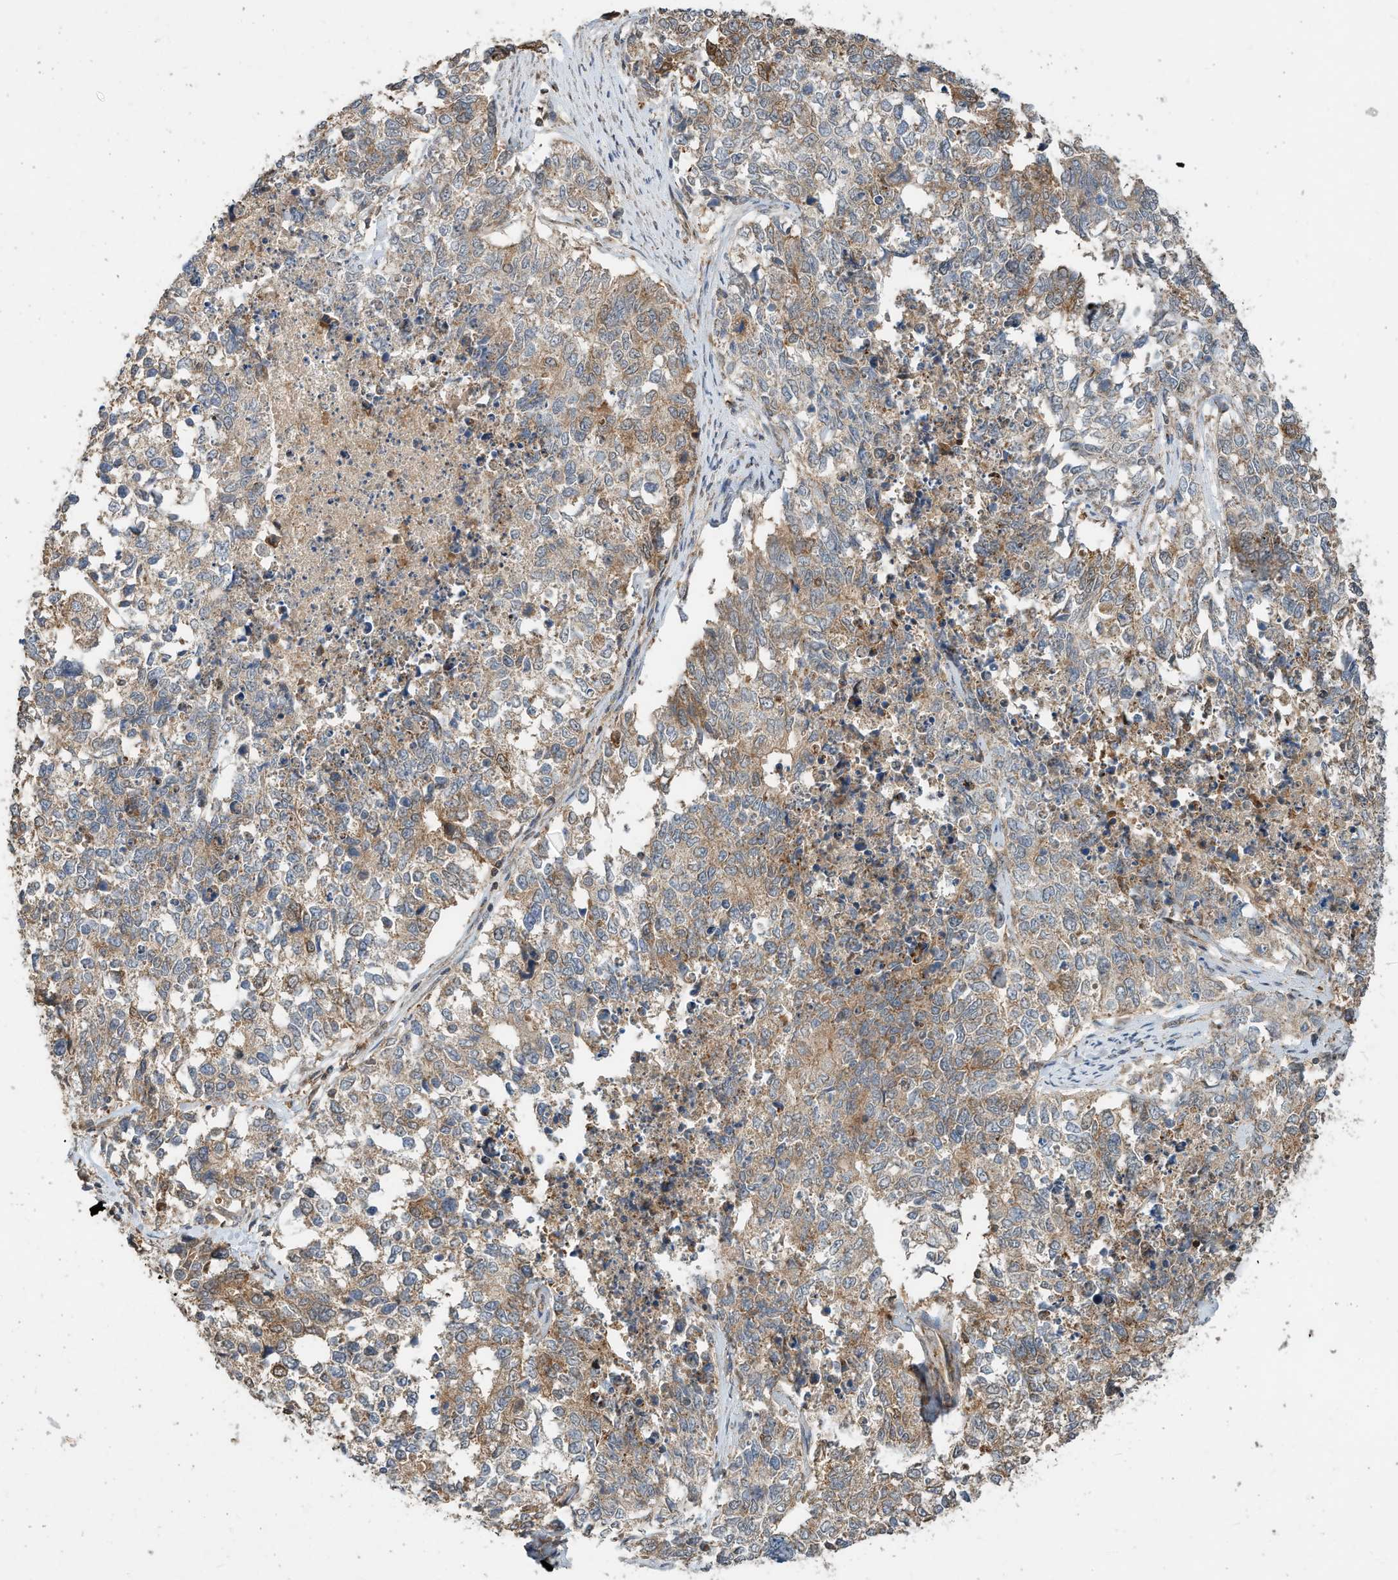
{"staining": {"intensity": "weak", "quantity": "25%-75%", "location": "cytoplasmic/membranous"}, "tissue": "cervical cancer", "cell_type": "Tumor cells", "image_type": "cancer", "snomed": [{"axis": "morphology", "description": "Squamous cell carcinoma, NOS"}, {"axis": "topography", "description": "Cervix"}], "caption": "A photomicrograph showing weak cytoplasmic/membranous expression in approximately 25%-75% of tumor cells in cervical squamous cell carcinoma, as visualized by brown immunohistochemical staining.", "gene": "CPAMD8", "patient": {"sex": "female", "age": 63}}